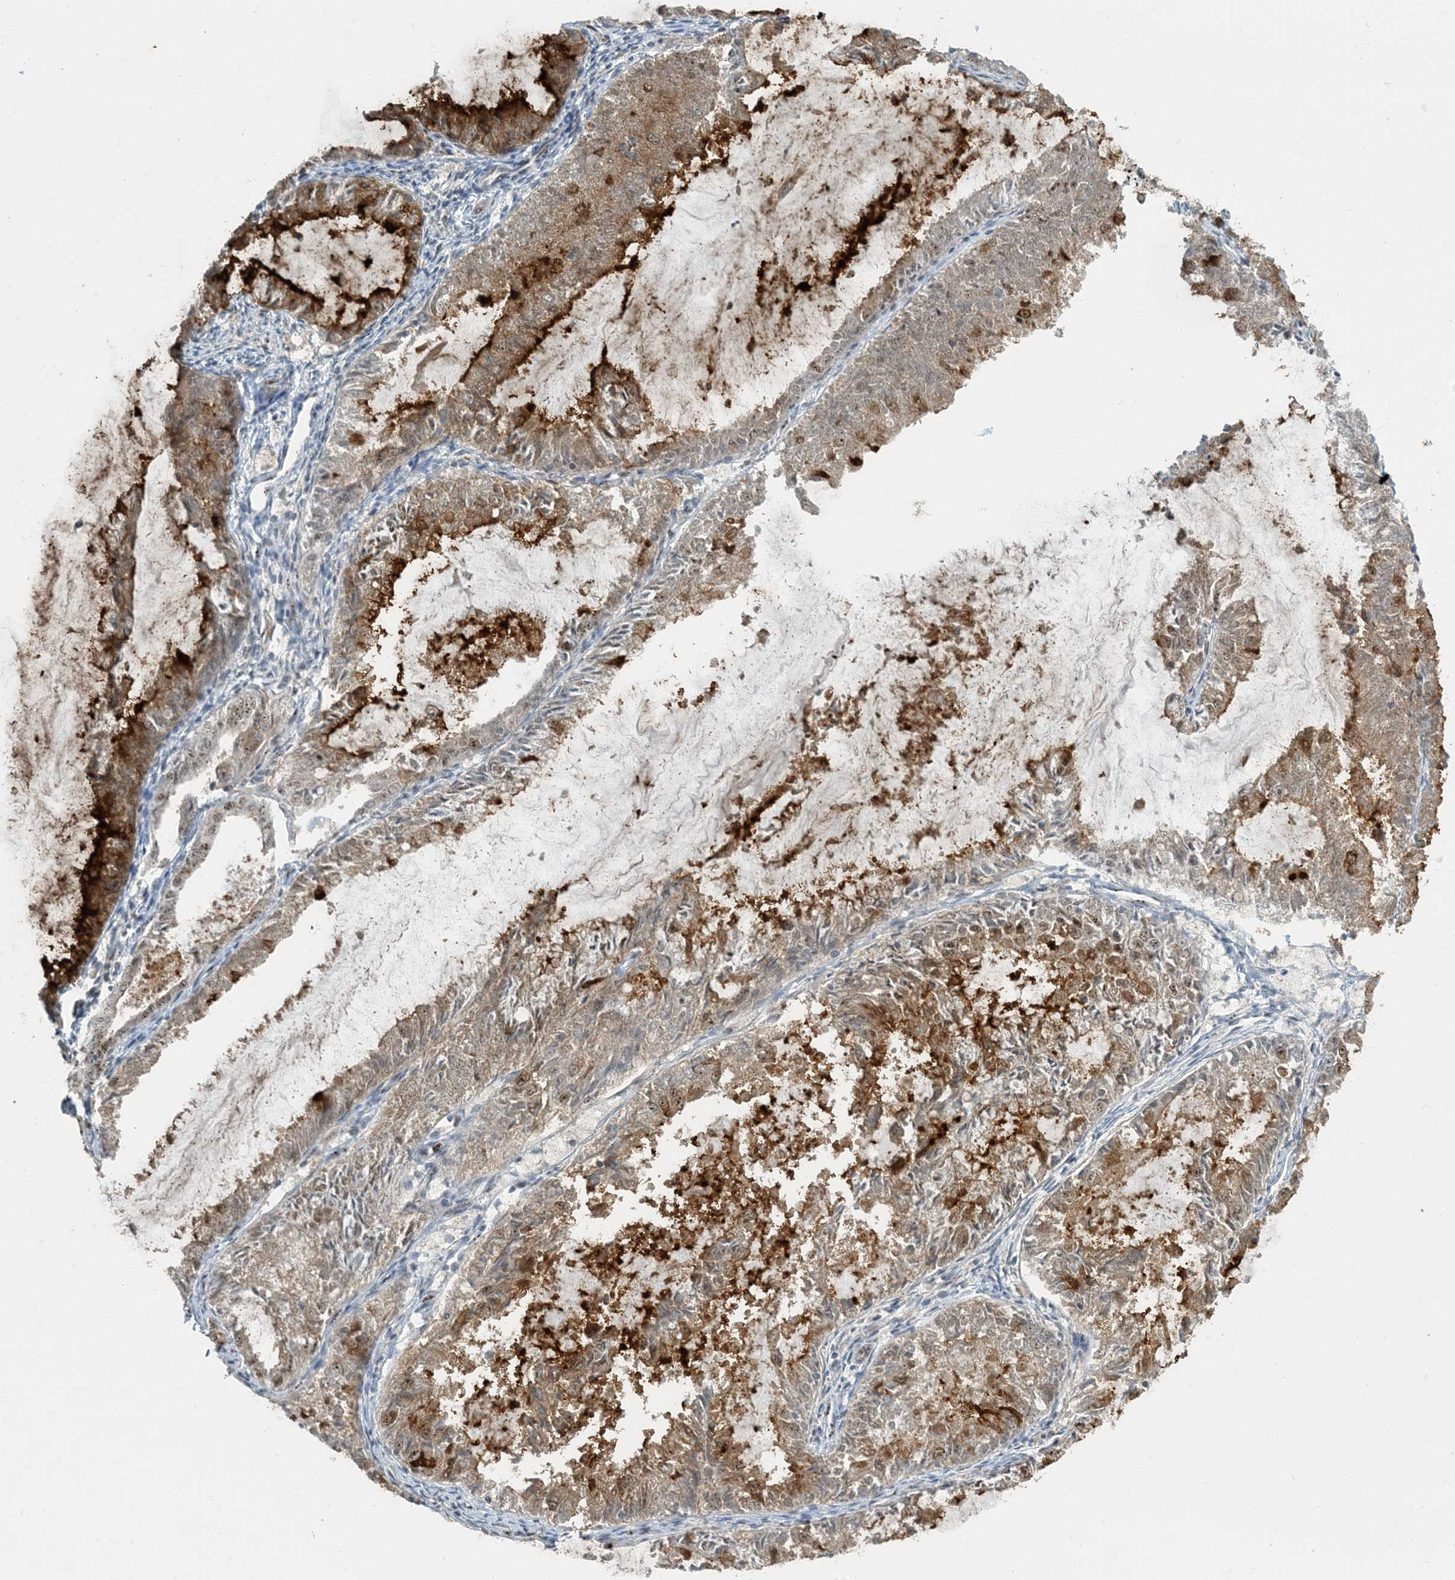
{"staining": {"intensity": "moderate", "quantity": "25%-75%", "location": "cytoplasmic/membranous"}, "tissue": "endometrial cancer", "cell_type": "Tumor cells", "image_type": "cancer", "snomed": [{"axis": "morphology", "description": "Adenocarcinoma, NOS"}, {"axis": "topography", "description": "Endometrium"}], "caption": "This histopathology image reveals IHC staining of endometrial cancer (adenocarcinoma), with medium moderate cytoplasmic/membranous expression in approximately 25%-75% of tumor cells.", "gene": "MBD1", "patient": {"sex": "female", "age": 57}}